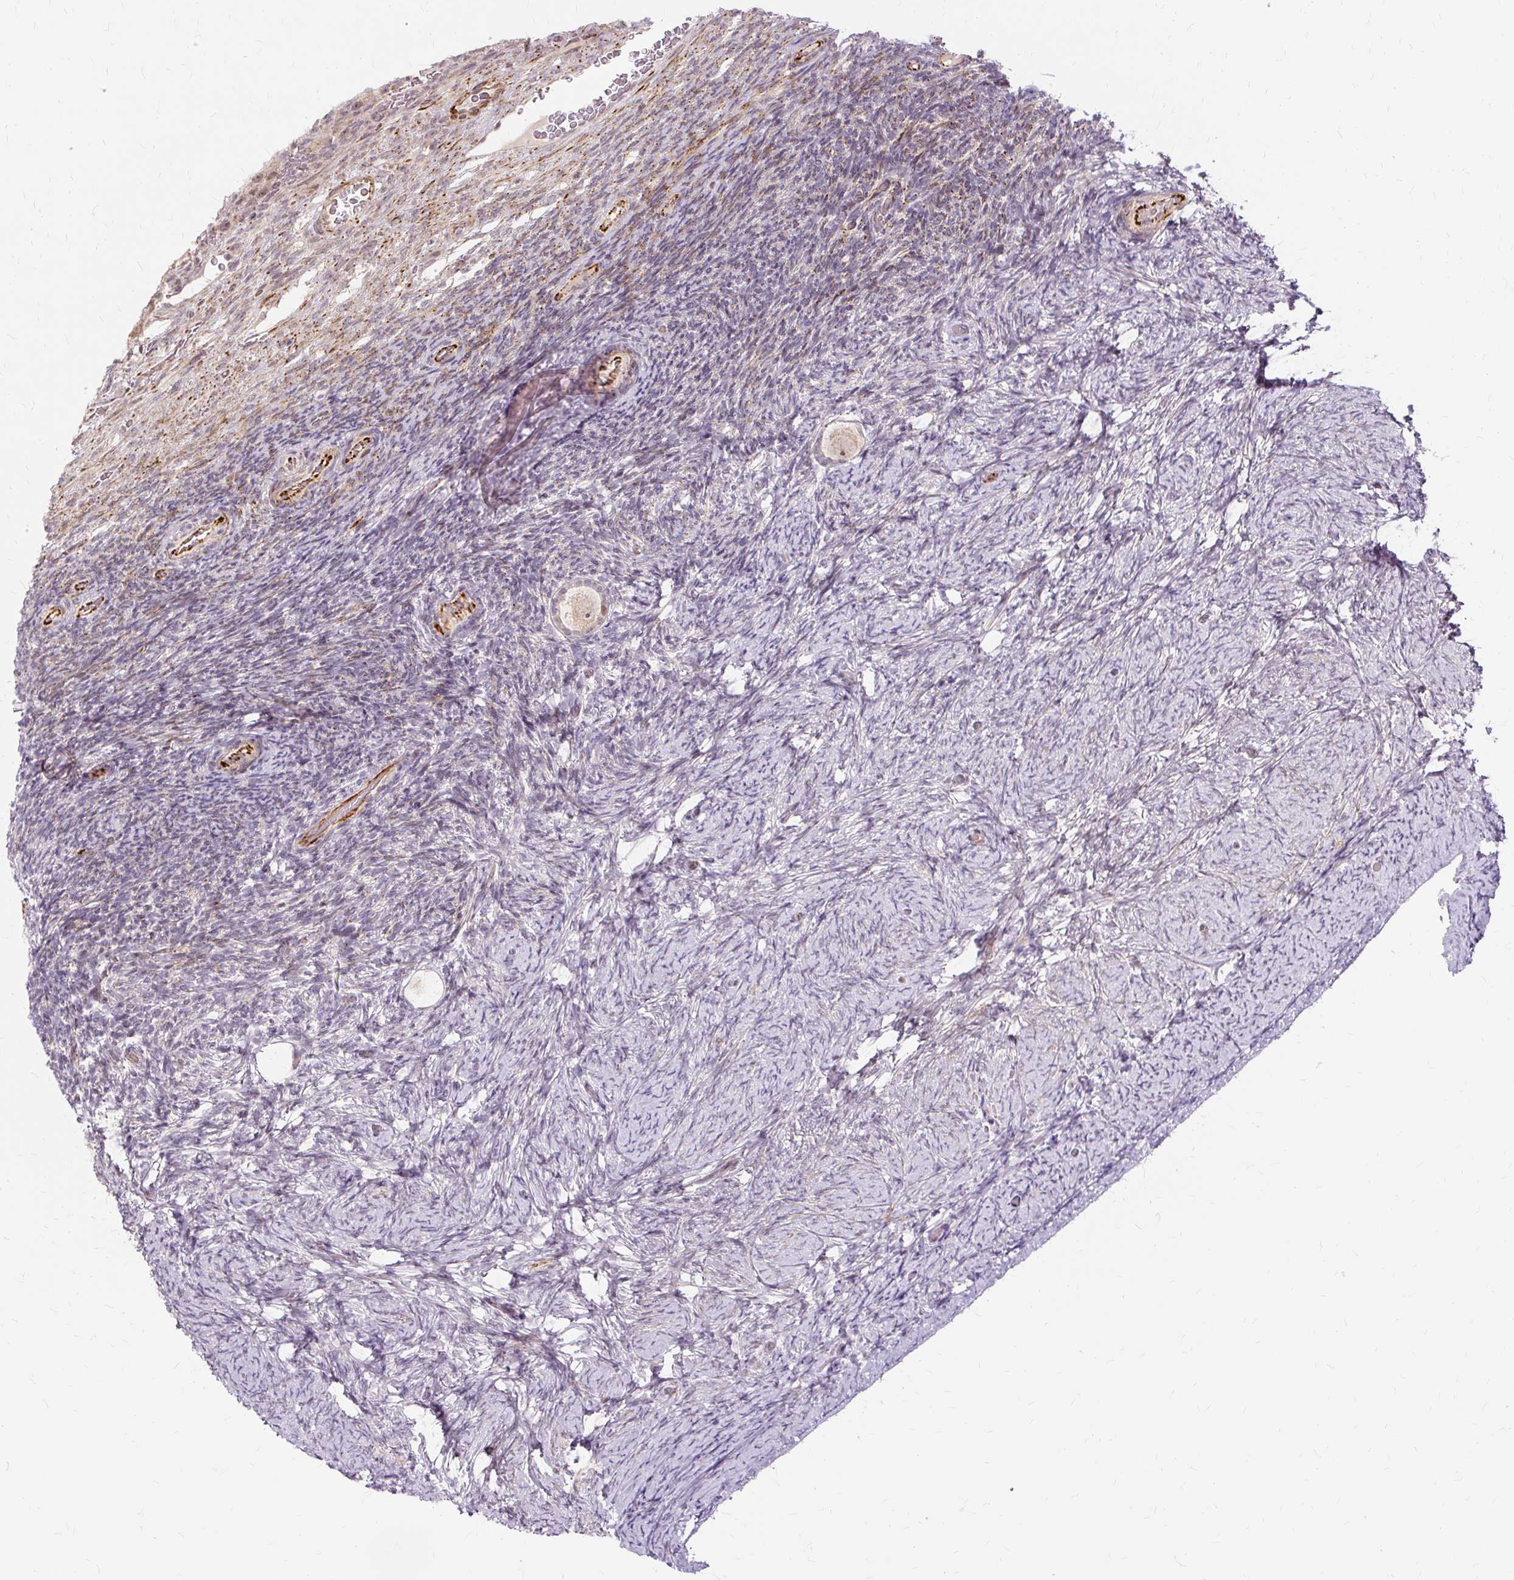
{"staining": {"intensity": "weak", "quantity": "25%-75%", "location": "cytoplasmic/membranous"}, "tissue": "ovary", "cell_type": "Follicle cells", "image_type": "normal", "snomed": [{"axis": "morphology", "description": "Normal tissue, NOS"}, {"axis": "topography", "description": "Ovary"}], "caption": "Benign ovary exhibits weak cytoplasmic/membranous positivity in approximately 25%-75% of follicle cells.", "gene": "MMACHC", "patient": {"sex": "female", "age": 34}}